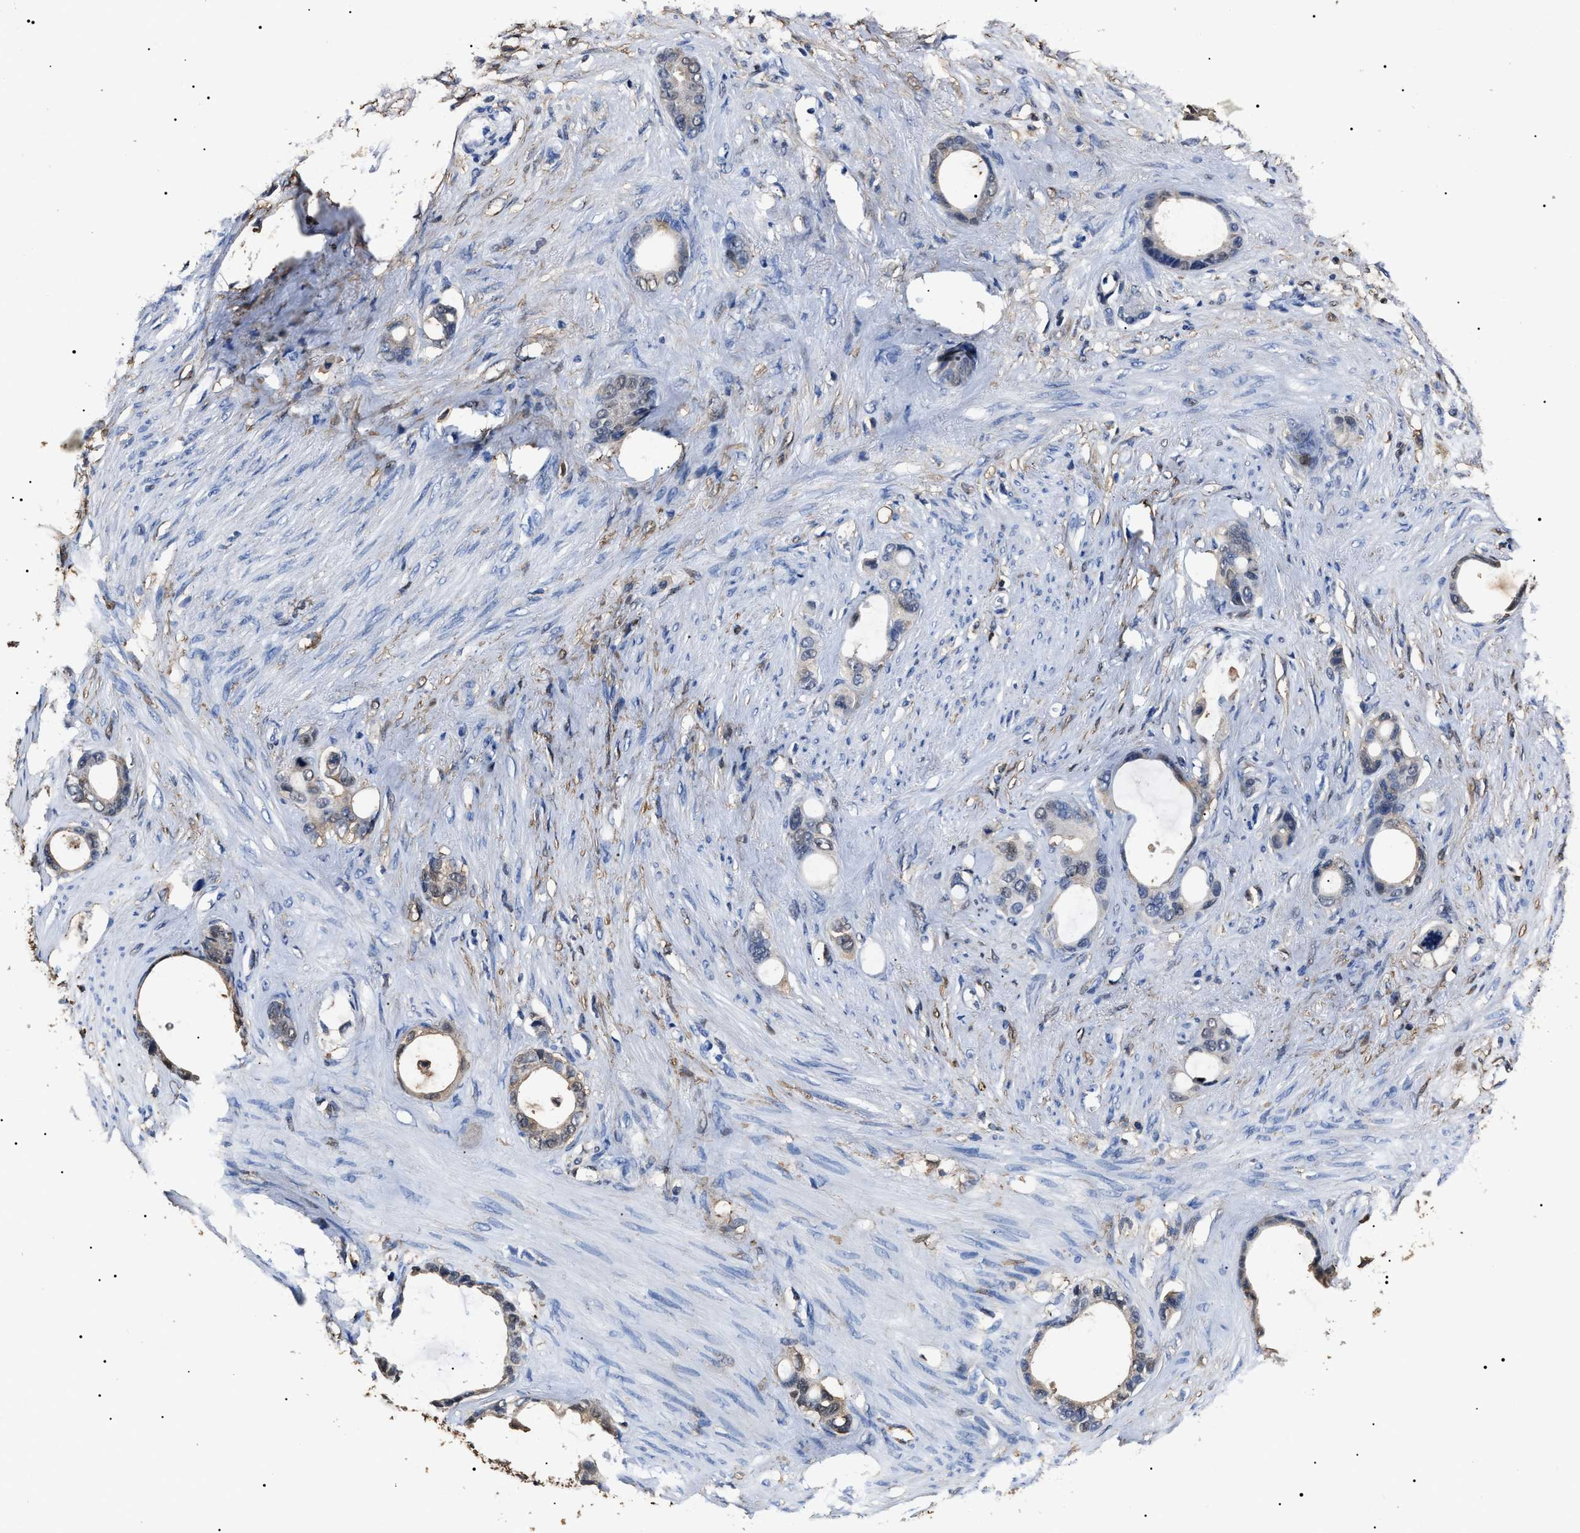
{"staining": {"intensity": "weak", "quantity": "<25%", "location": "cytoplasmic/membranous"}, "tissue": "stomach cancer", "cell_type": "Tumor cells", "image_type": "cancer", "snomed": [{"axis": "morphology", "description": "Adenocarcinoma, NOS"}, {"axis": "topography", "description": "Stomach"}], "caption": "There is no significant staining in tumor cells of stomach cancer.", "gene": "ALDH1A1", "patient": {"sex": "female", "age": 75}}